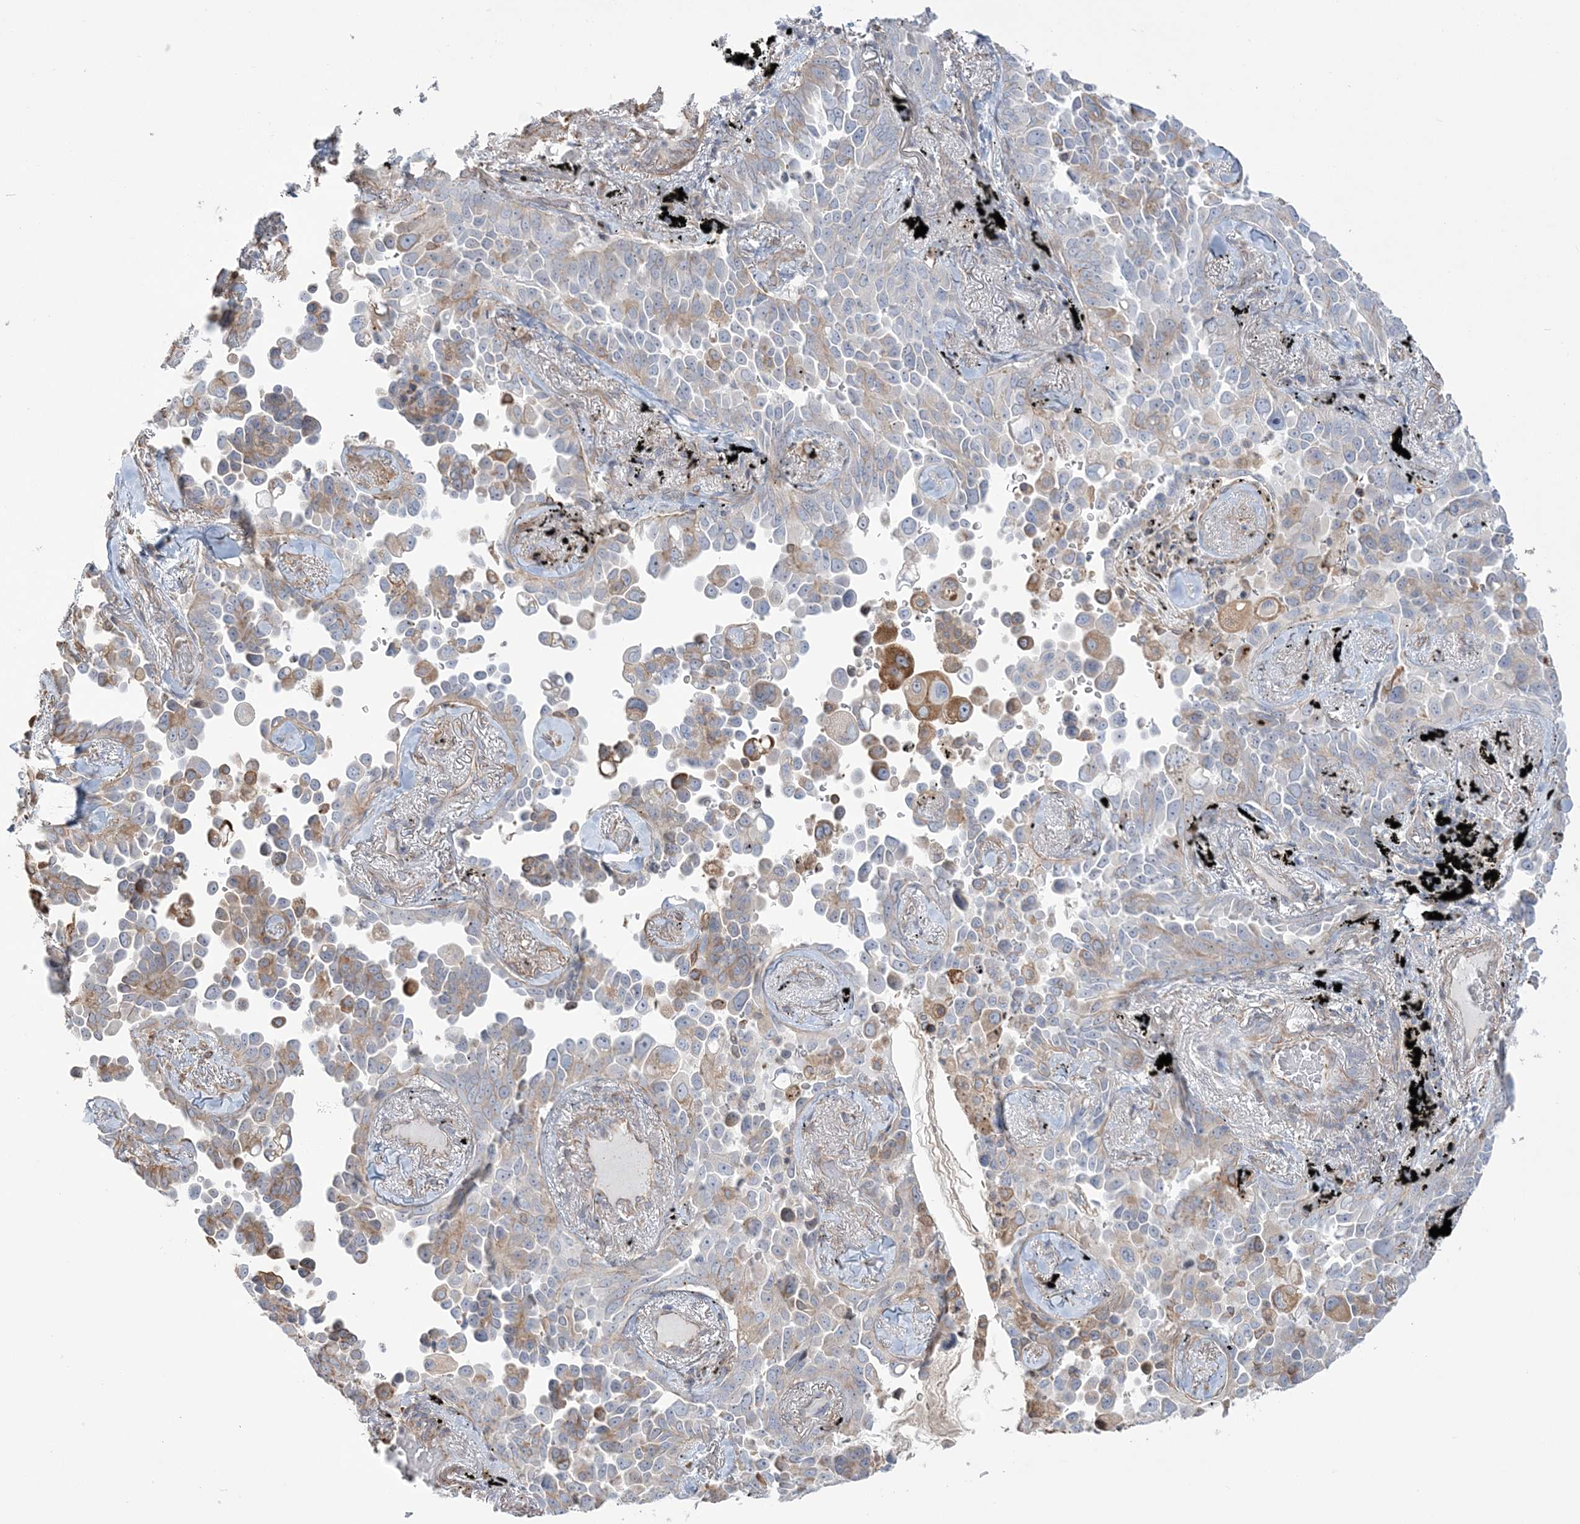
{"staining": {"intensity": "negative", "quantity": "none", "location": "none"}, "tissue": "lung cancer", "cell_type": "Tumor cells", "image_type": "cancer", "snomed": [{"axis": "morphology", "description": "Adenocarcinoma, NOS"}, {"axis": "topography", "description": "Lung"}], "caption": "There is no significant positivity in tumor cells of lung adenocarcinoma.", "gene": "ZNF821", "patient": {"sex": "female", "age": 67}}